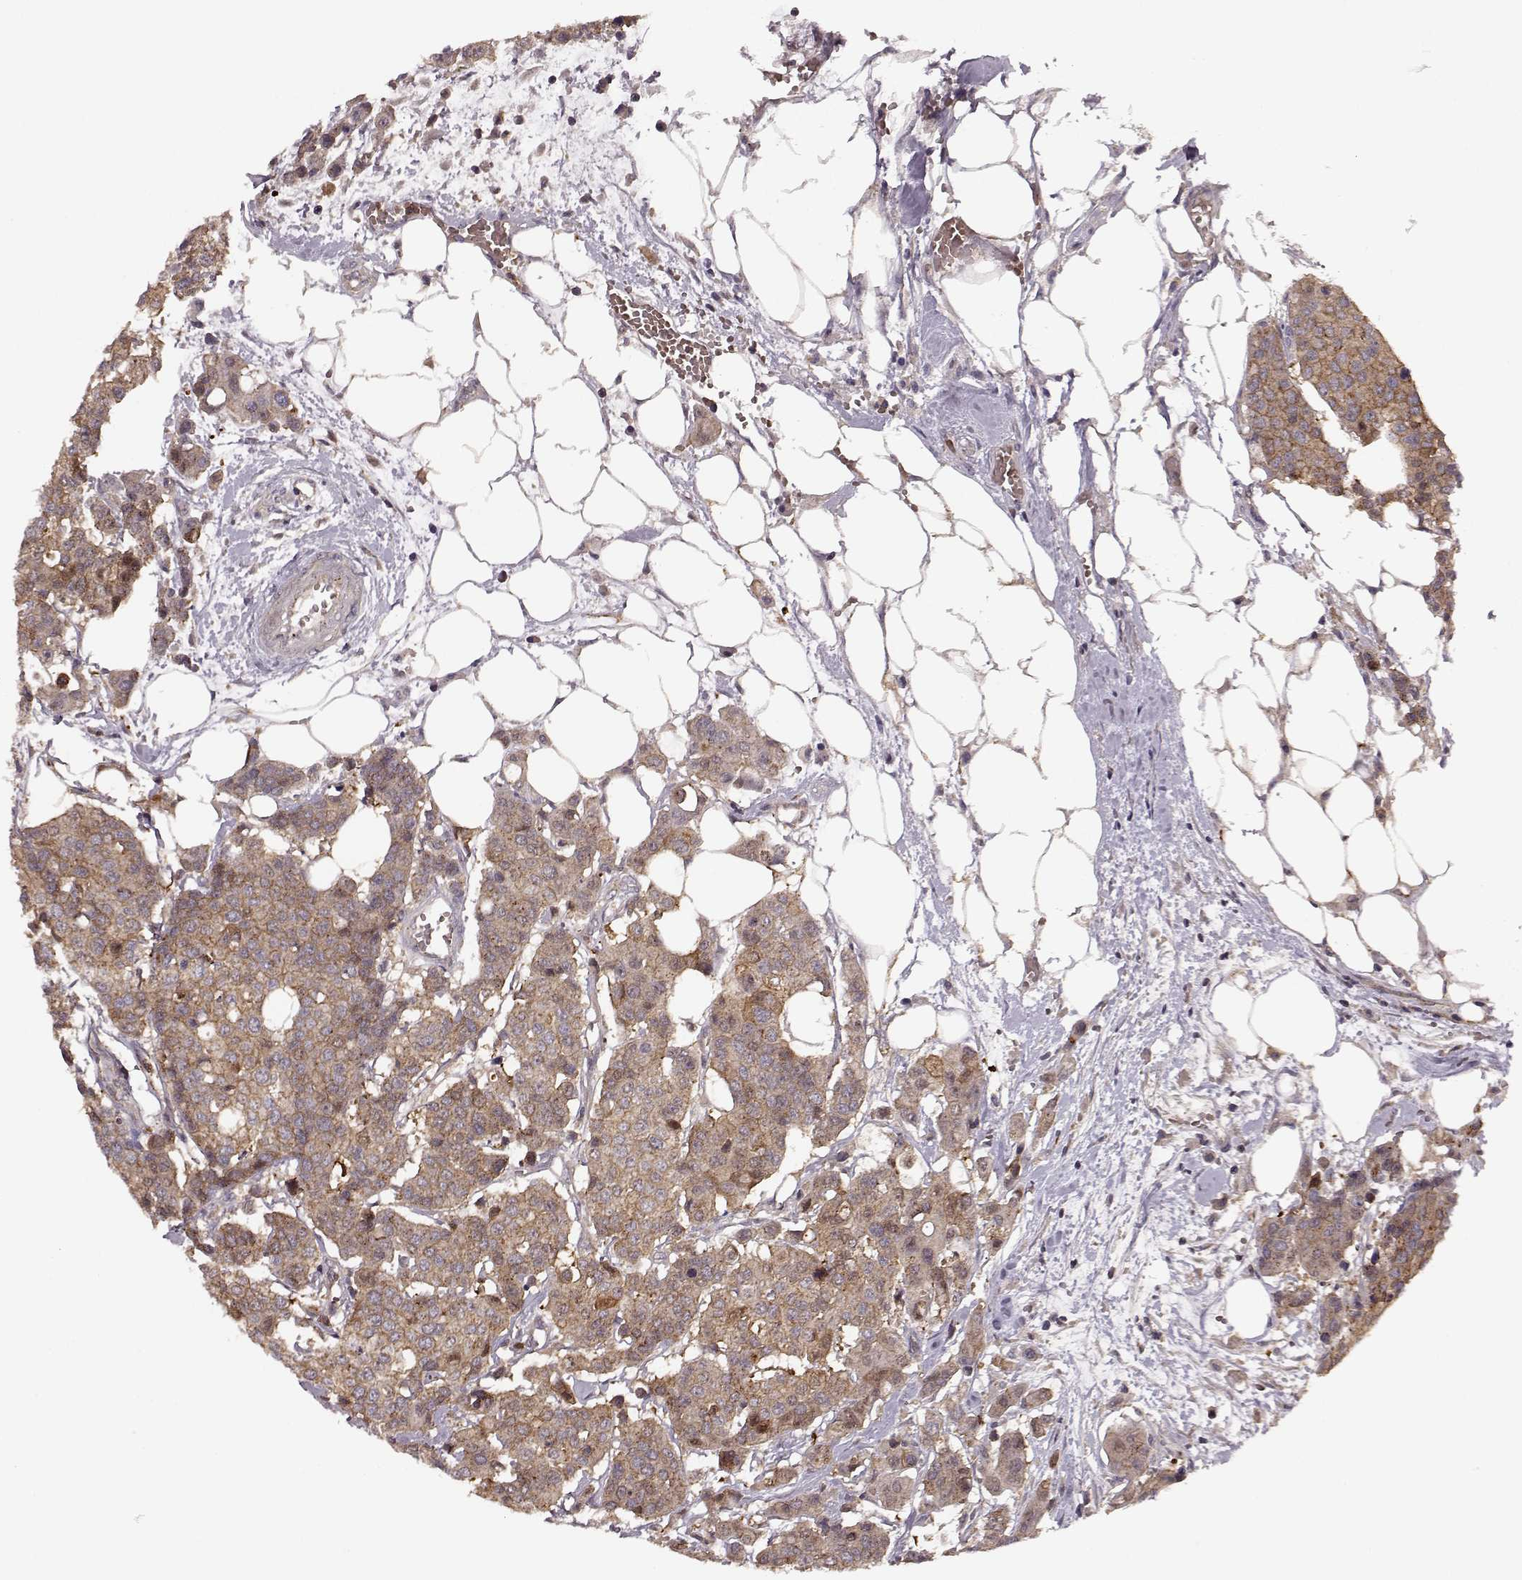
{"staining": {"intensity": "moderate", "quantity": ">75%", "location": "cytoplasmic/membranous"}, "tissue": "carcinoid", "cell_type": "Tumor cells", "image_type": "cancer", "snomed": [{"axis": "morphology", "description": "Carcinoid, malignant, NOS"}, {"axis": "topography", "description": "Colon"}], "caption": "IHC histopathology image of neoplastic tissue: human carcinoid (malignant) stained using immunohistochemistry reveals medium levels of moderate protein expression localized specifically in the cytoplasmic/membranous of tumor cells, appearing as a cytoplasmic/membranous brown color.", "gene": "IFRD2", "patient": {"sex": "male", "age": 81}}